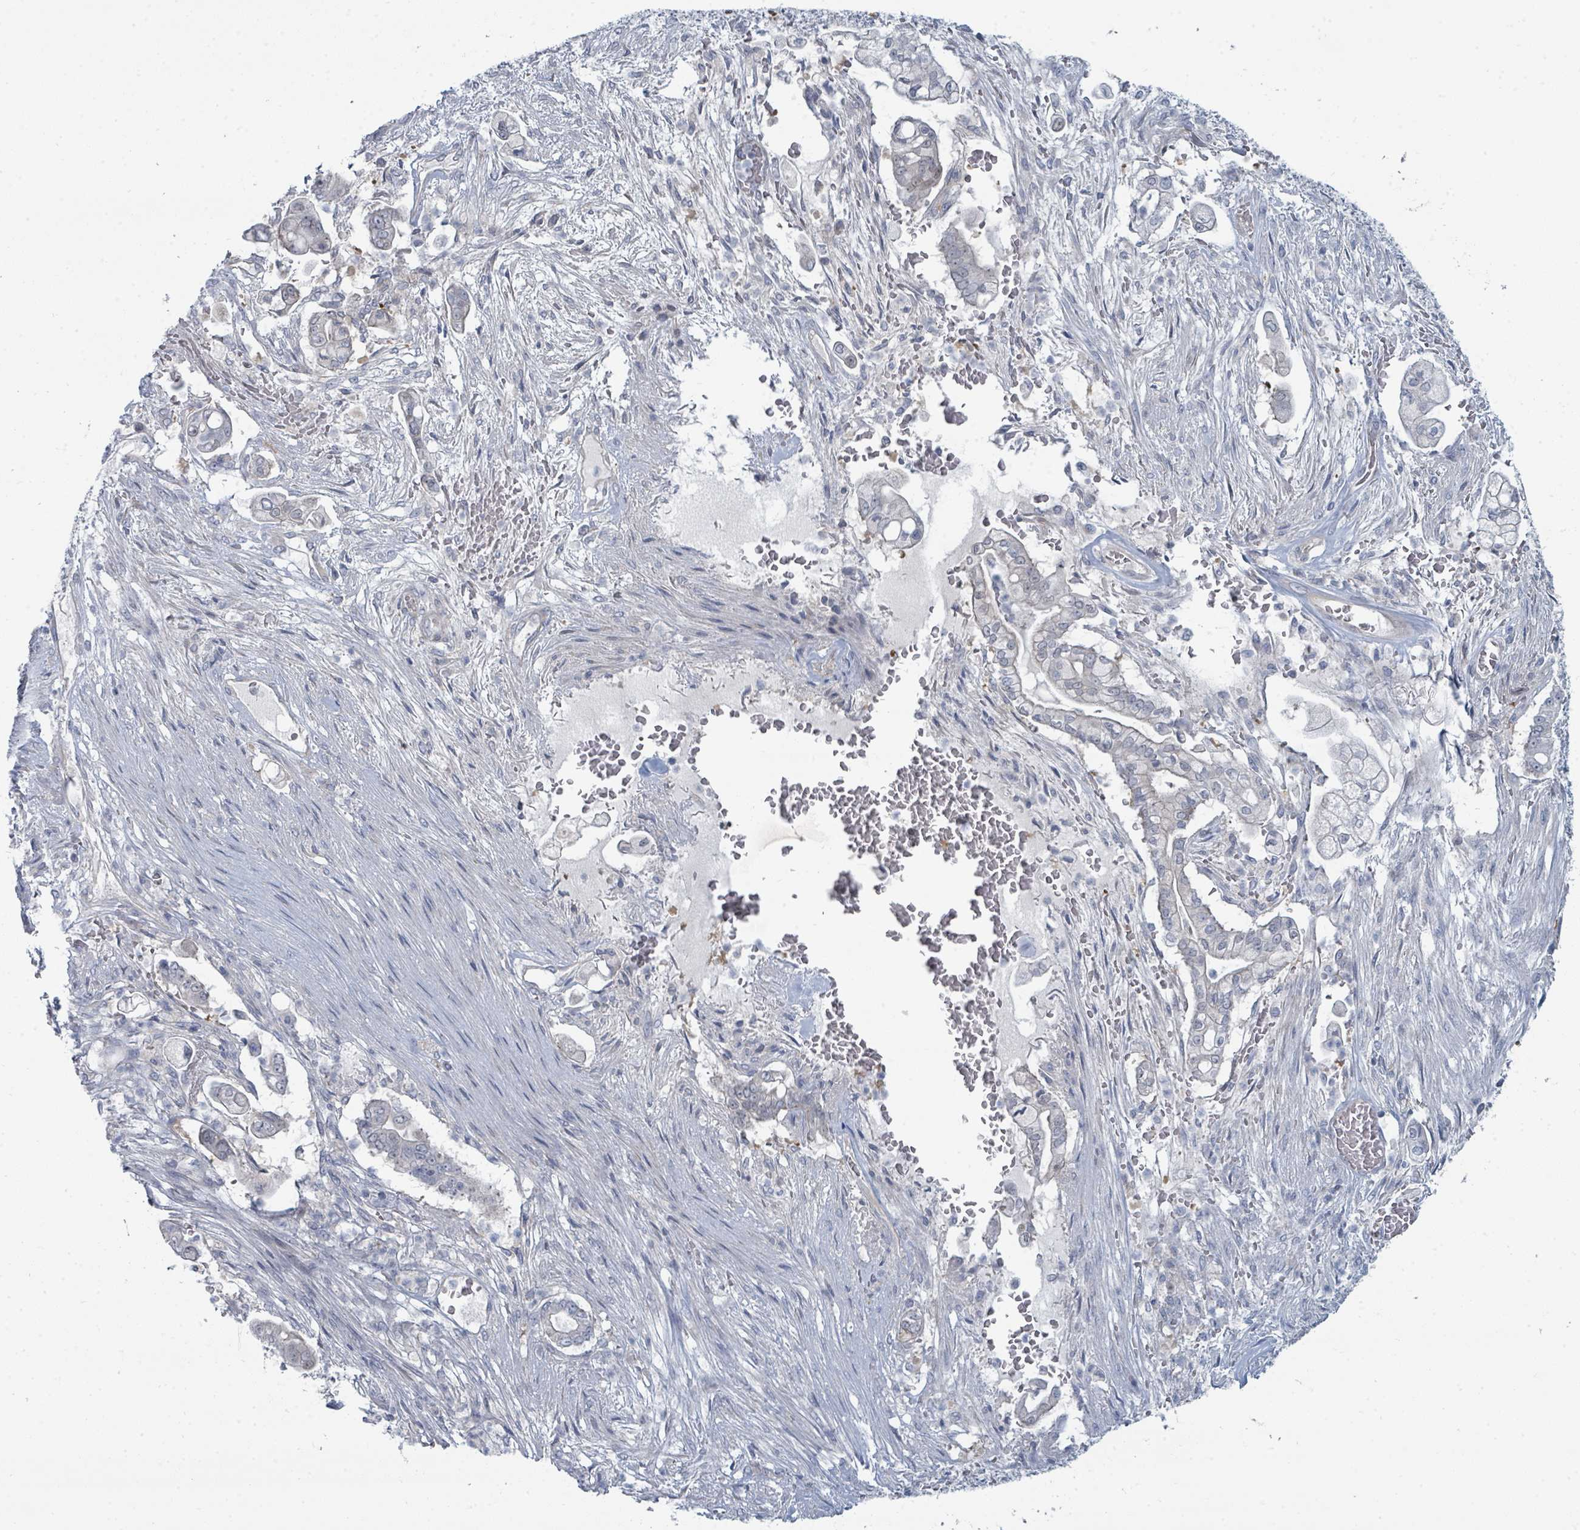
{"staining": {"intensity": "negative", "quantity": "none", "location": "none"}, "tissue": "pancreatic cancer", "cell_type": "Tumor cells", "image_type": "cancer", "snomed": [{"axis": "morphology", "description": "Adenocarcinoma, NOS"}, {"axis": "topography", "description": "Pancreas"}], "caption": "Protein analysis of adenocarcinoma (pancreatic) displays no significant expression in tumor cells. (DAB (3,3'-diaminobenzidine) immunohistochemistry, high magnification).", "gene": "SLC25A45", "patient": {"sex": "female", "age": 69}}